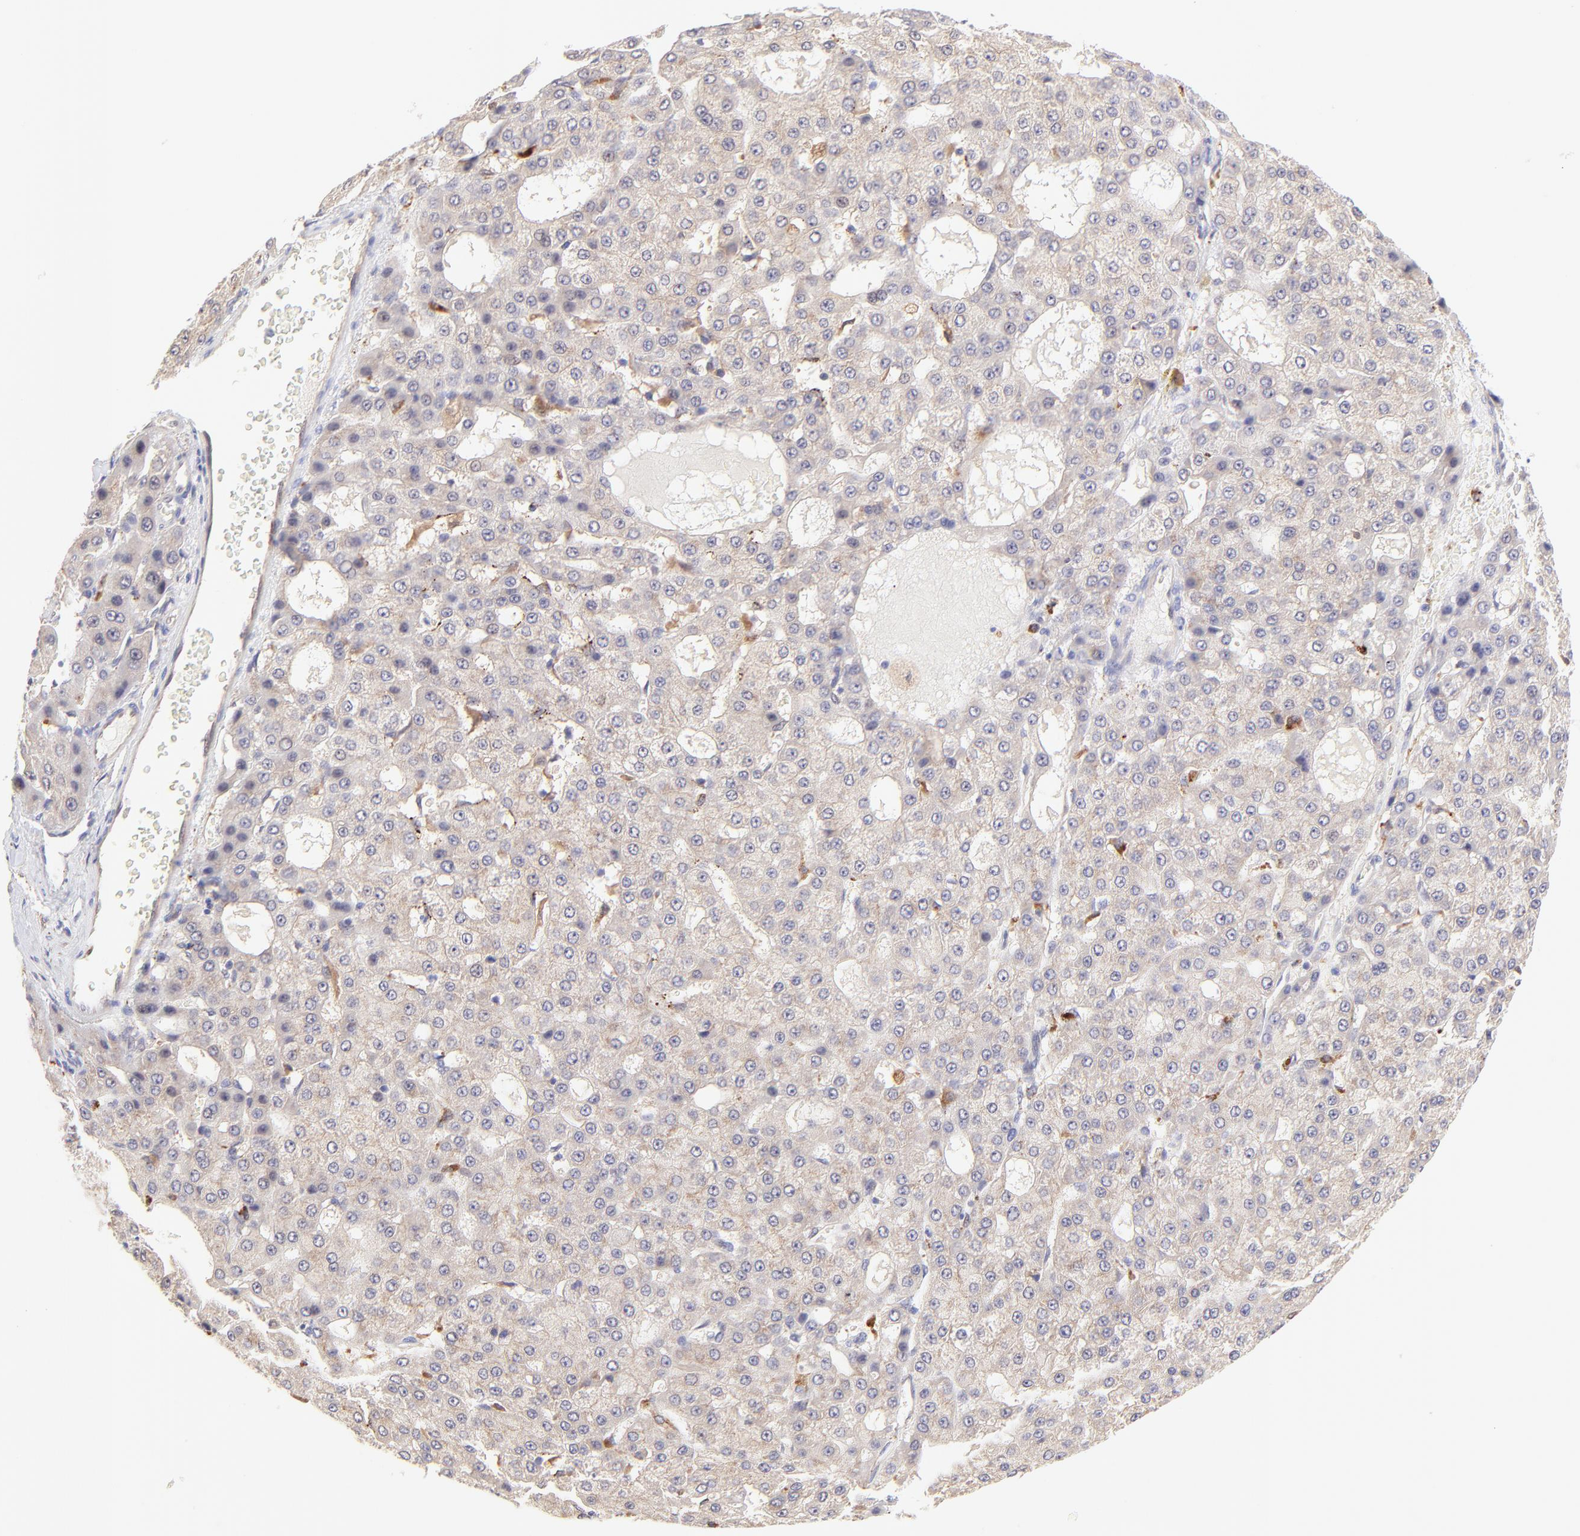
{"staining": {"intensity": "weak", "quantity": ">75%", "location": "cytoplasmic/membranous"}, "tissue": "liver cancer", "cell_type": "Tumor cells", "image_type": "cancer", "snomed": [{"axis": "morphology", "description": "Carcinoma, Hepatocellular, NOS"}, {"axis": "topography", "description": "Liver"}], "caption": "The immunohistochemical stain labels weak cytoplasmic/membranous expression in tumor cells of liver cancer (hepatocellular carcinoma) tissue.", "gene": "HYAL1", "patient": {"sex": "male", "age": 47}}